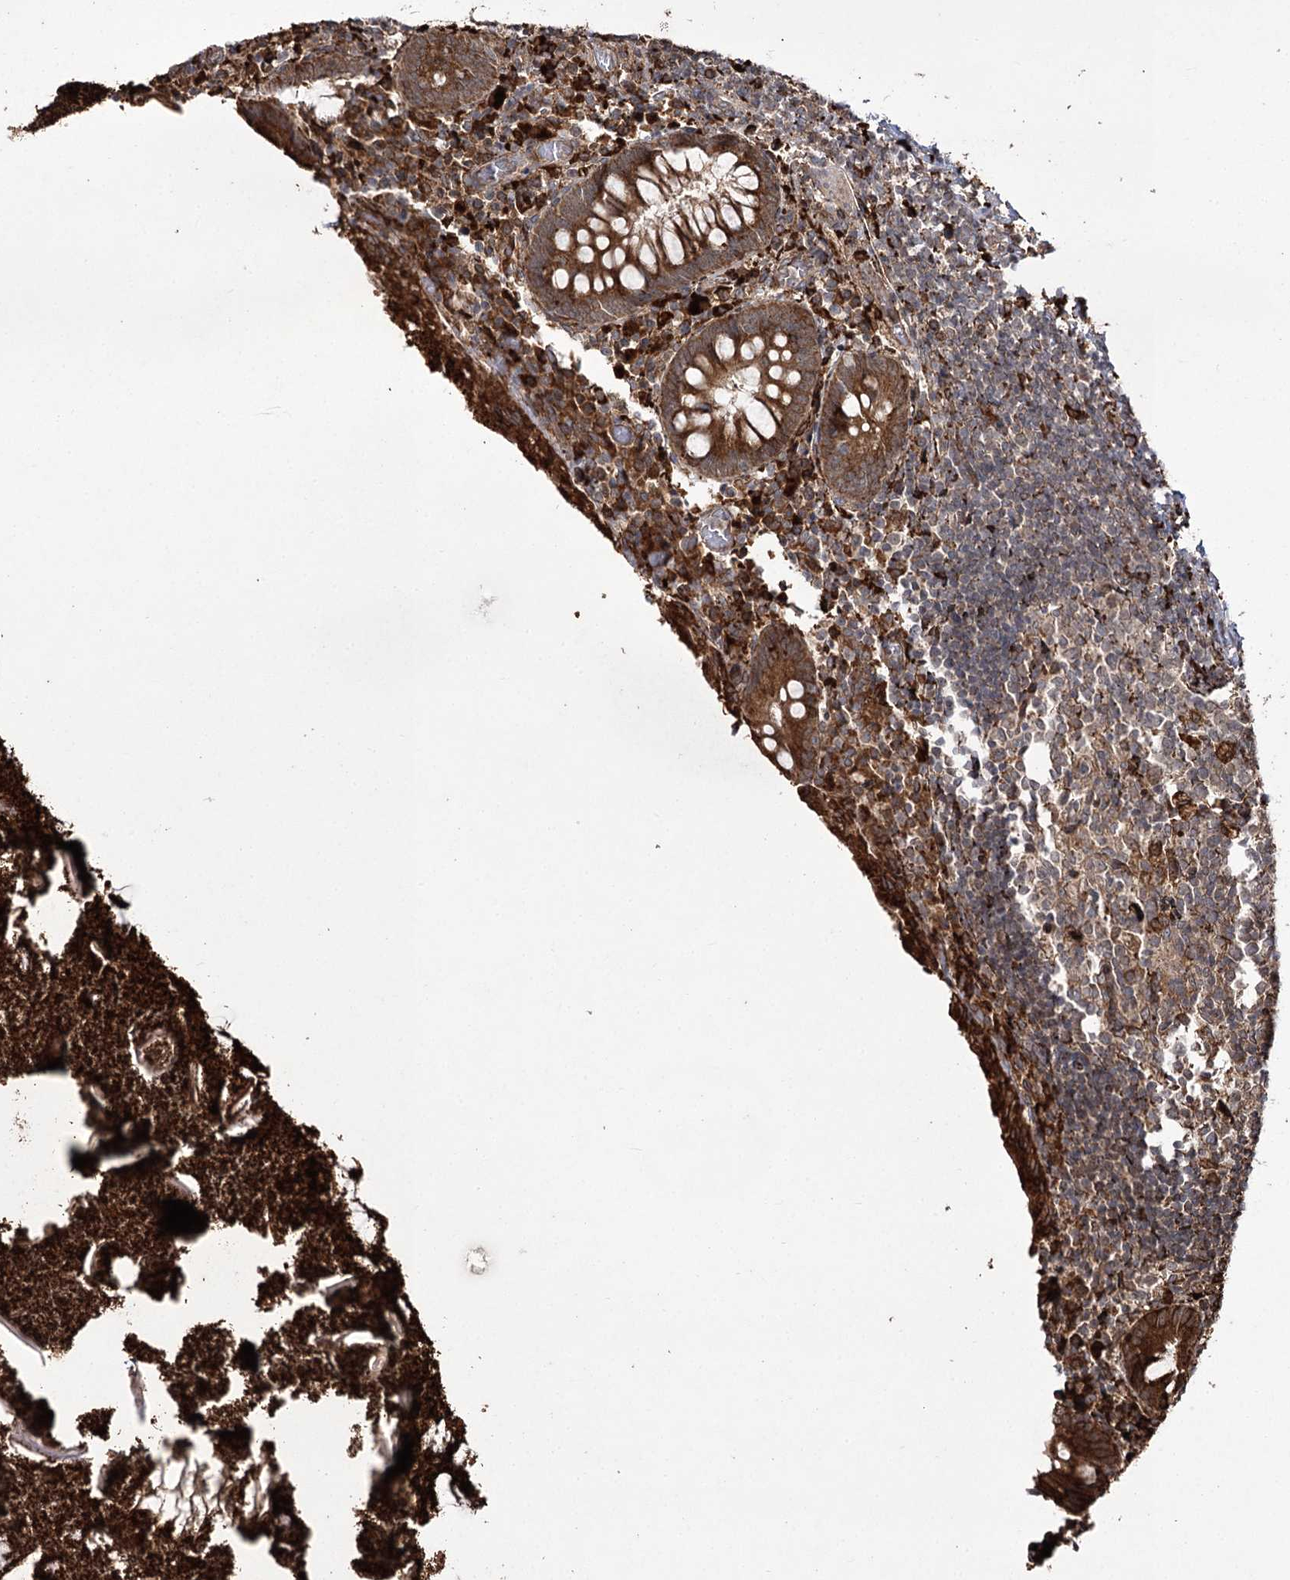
{"staining": {"intensity": "moderate", "quantity": ">75%", "location": "cytoplasmic/membranous"}, "tissue": "appendix", "cell_type": "Glandular cells", "image_type": "normal", "snomed": [{"axis": "morphology", "description": "Normal tissue, NOS"}, {"axis": "topography", "description": "Appendix"}], "caption": "A high-resolution photomicrograph shows immunohistochemistry (IHC) staining of benign appendix, which displays moderate cytoplasmic/membranous staining in about >75% of glandular cells. The staining was performed using DAB (3,3'-diaminobenzidine), with brown indicating positive protein expression. Nuclei are stained blue with hematoxylin.", "gene": "FANCL", "patient": {"sex": "female", "age": 17}}